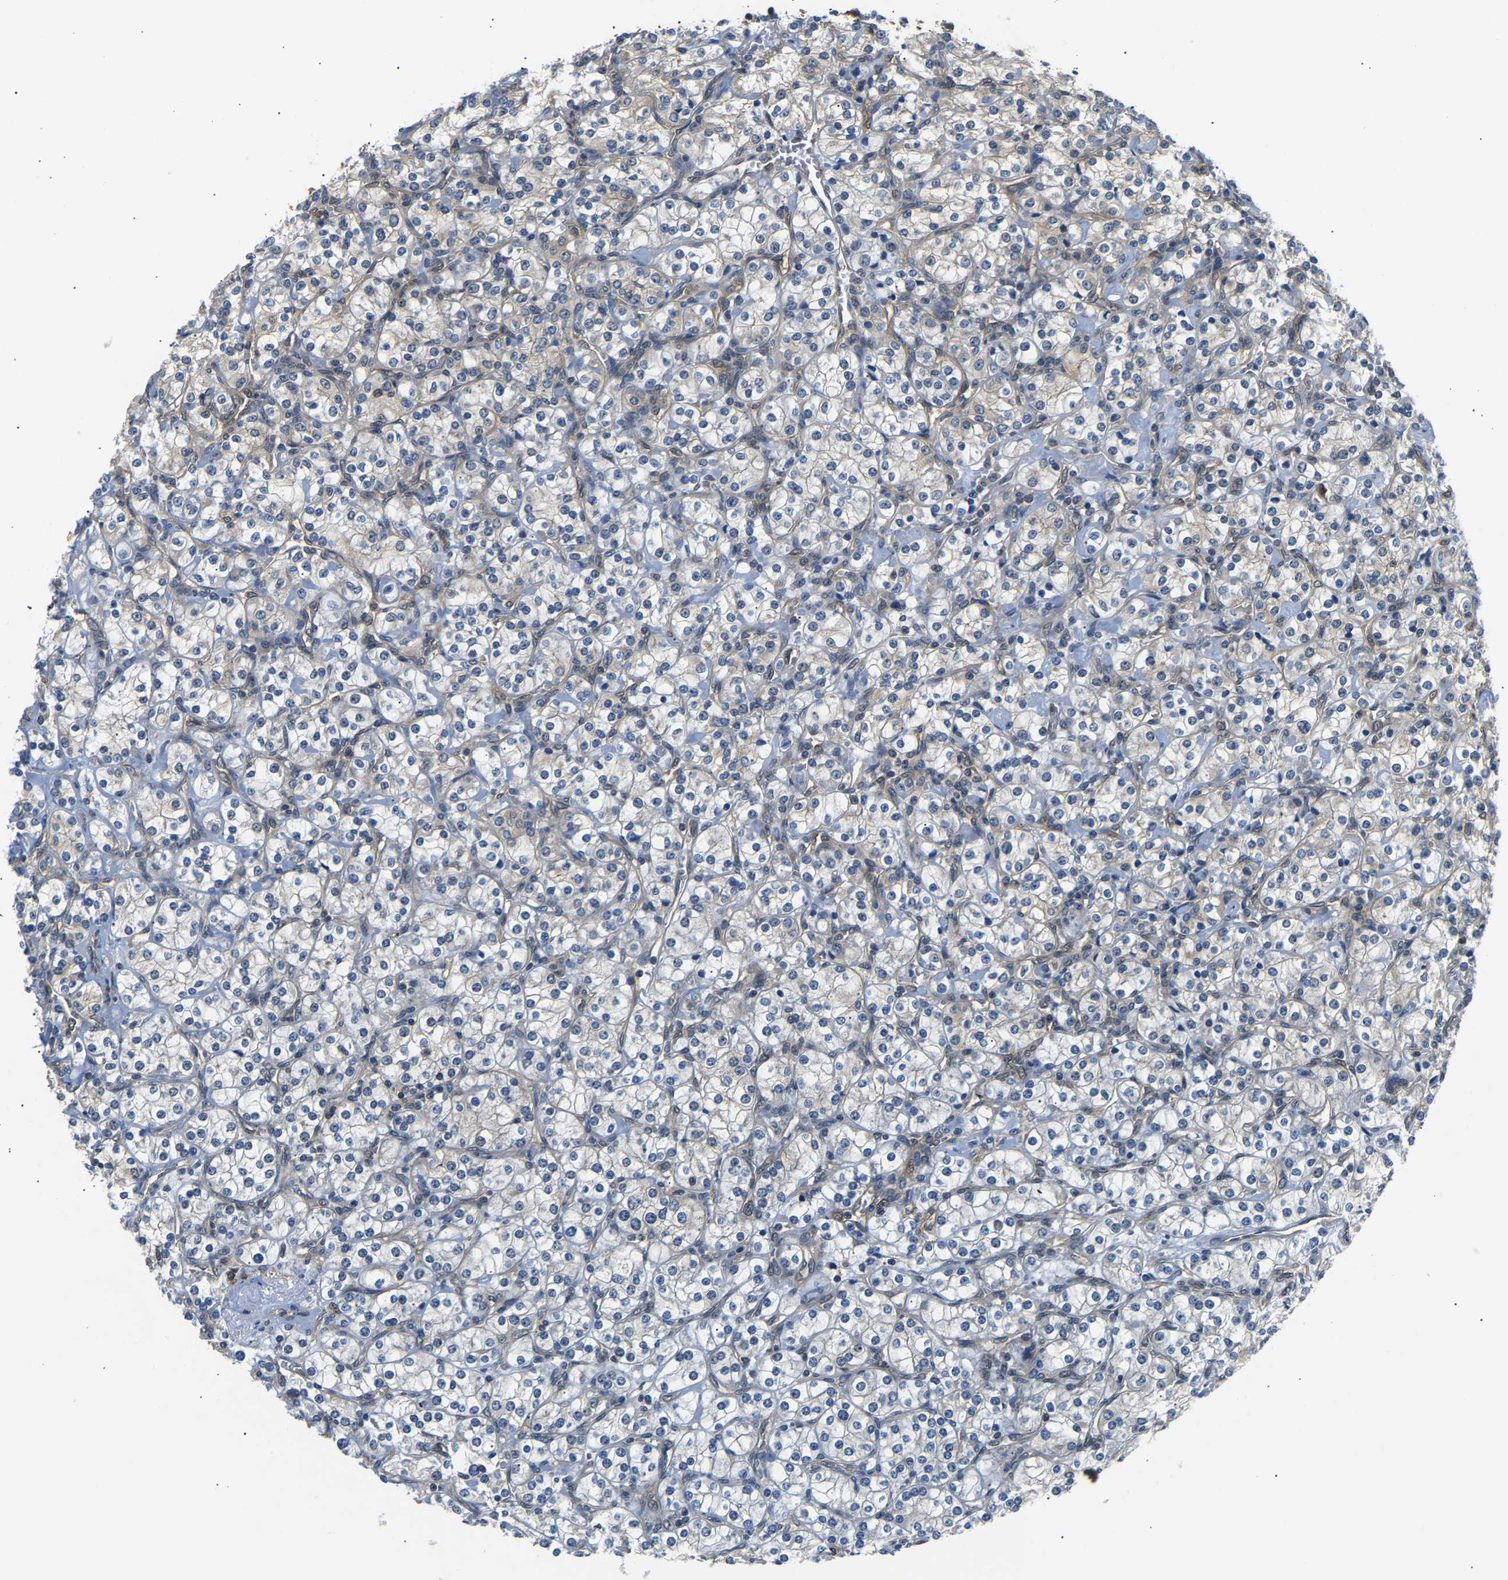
{"staining": {"intensity": "negative", "quantity": "none", "location": "none"}, "tissue": "renal cancer", "cell_type": "Tumor cells", "image_type": "cancer", "snomed": [{"axis": "morphology", "description": "Adenocarcinoma, NOS"}, {"axis": "topography", "description": "Kidney"}], "caption": "Renal cancer was stained to show a protein in brown. There is no significant positivity in tumor cells.", "gene": "ARHGEF12", "patient": {"sex": "male", "age": 77}}